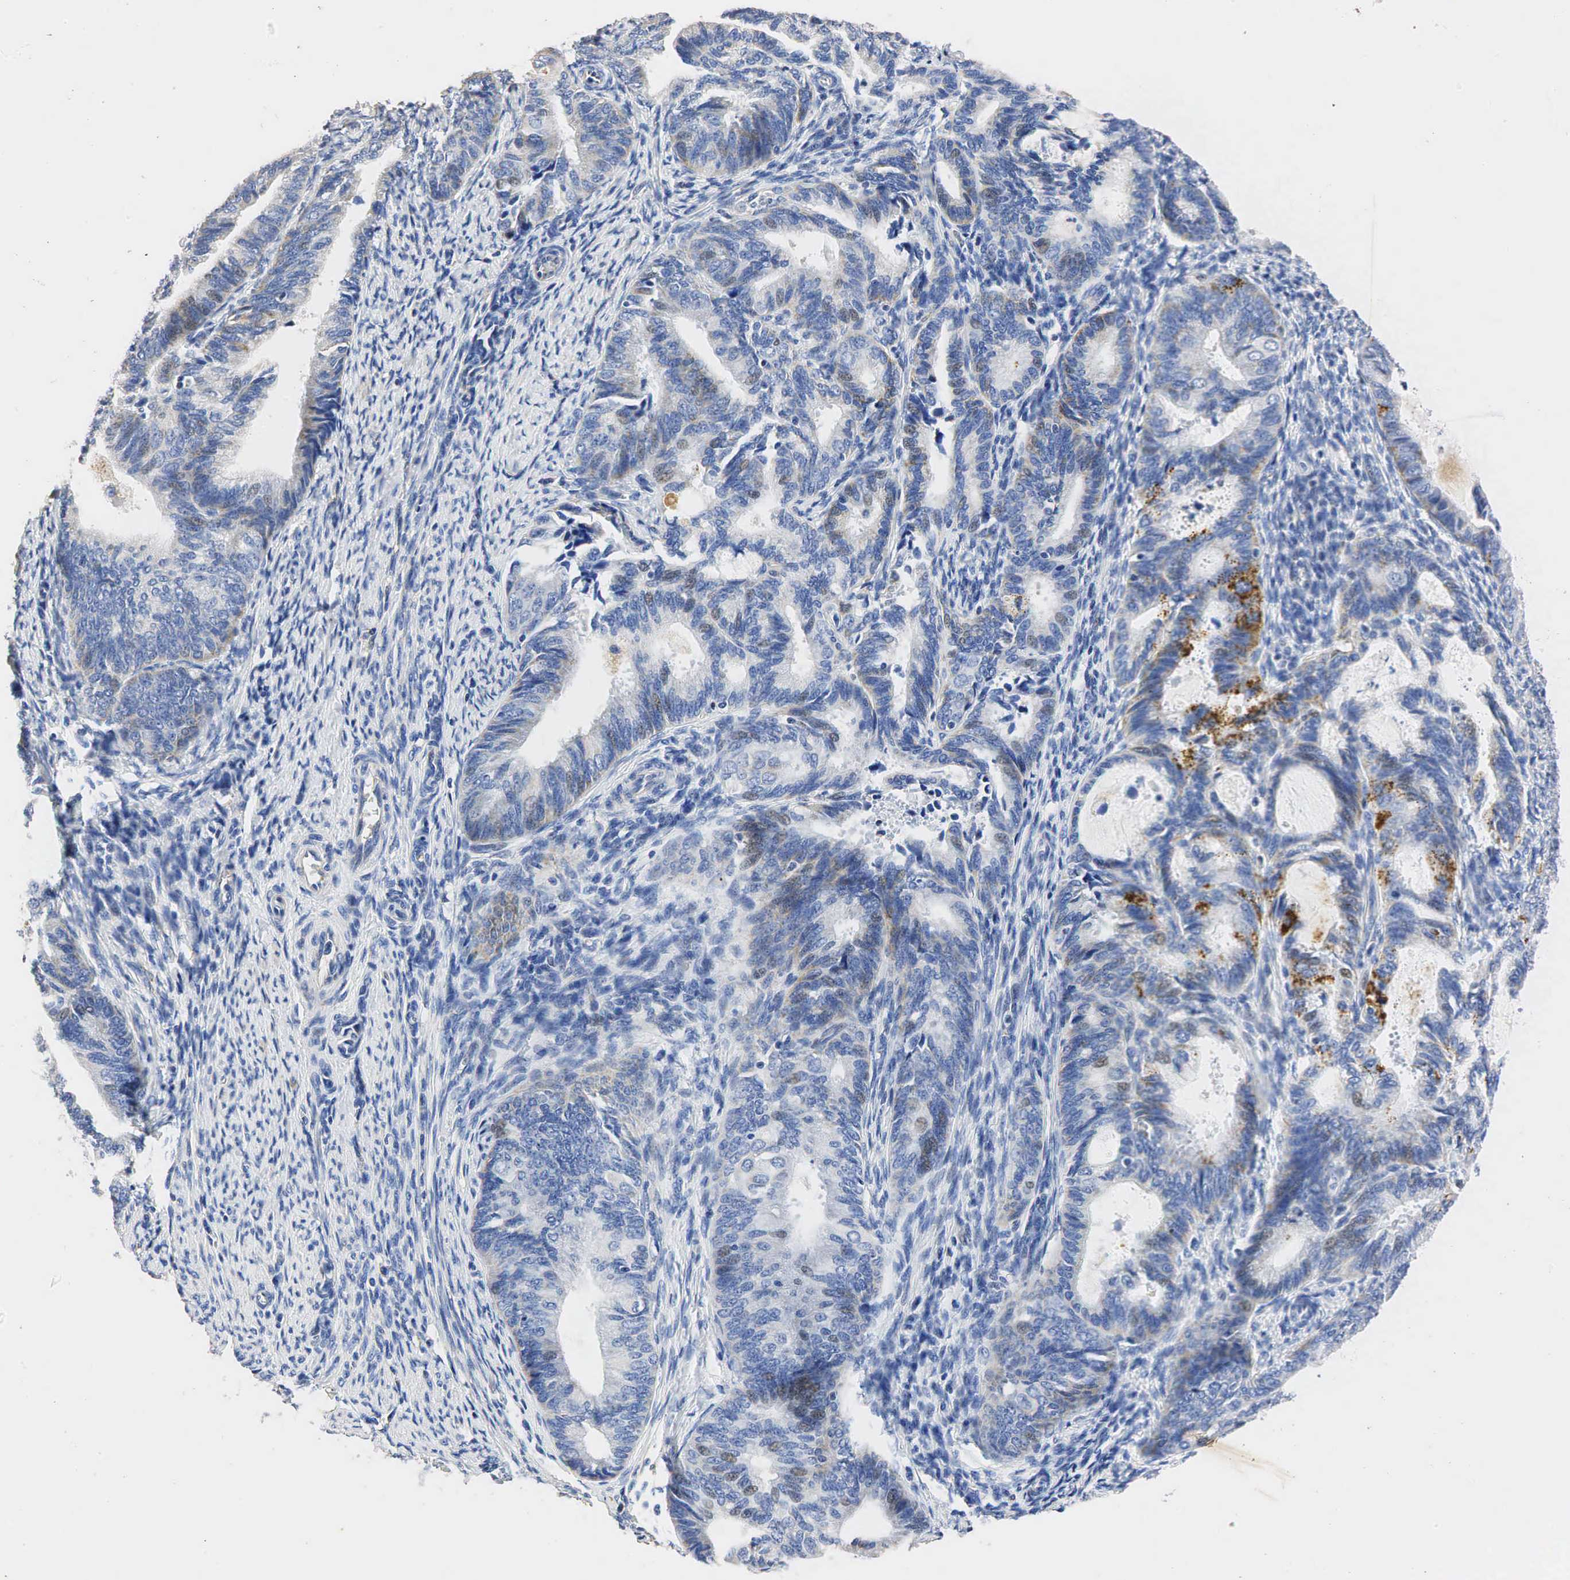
{"staining": {"intensity": "weak", "quantity": "25%-75%", "location": "cytoplasmic/membranous,nuclear"}, "tissue": "endometrial cancer", "cell_type": "Tumor cells", "image_type": "cancer", "snomed": [{"axis": "morphology", "description": "Adenocarcinoma, NOS"}, {"axis": "topography", "description": "Endometrium"}], "caption": "A high-resolution histopathology image shows immunohistochemistry staining of adenocarcinoma (endometrial), which shows weak cytoplasmic/membranous and nuclear positivity in about 25%-75% of tumor cells. Immunohistochemistry stains the protein in brown and the nuclei are stained blue.", "gene": "SYP", "patient": {"sex": "female", "age": 63}}